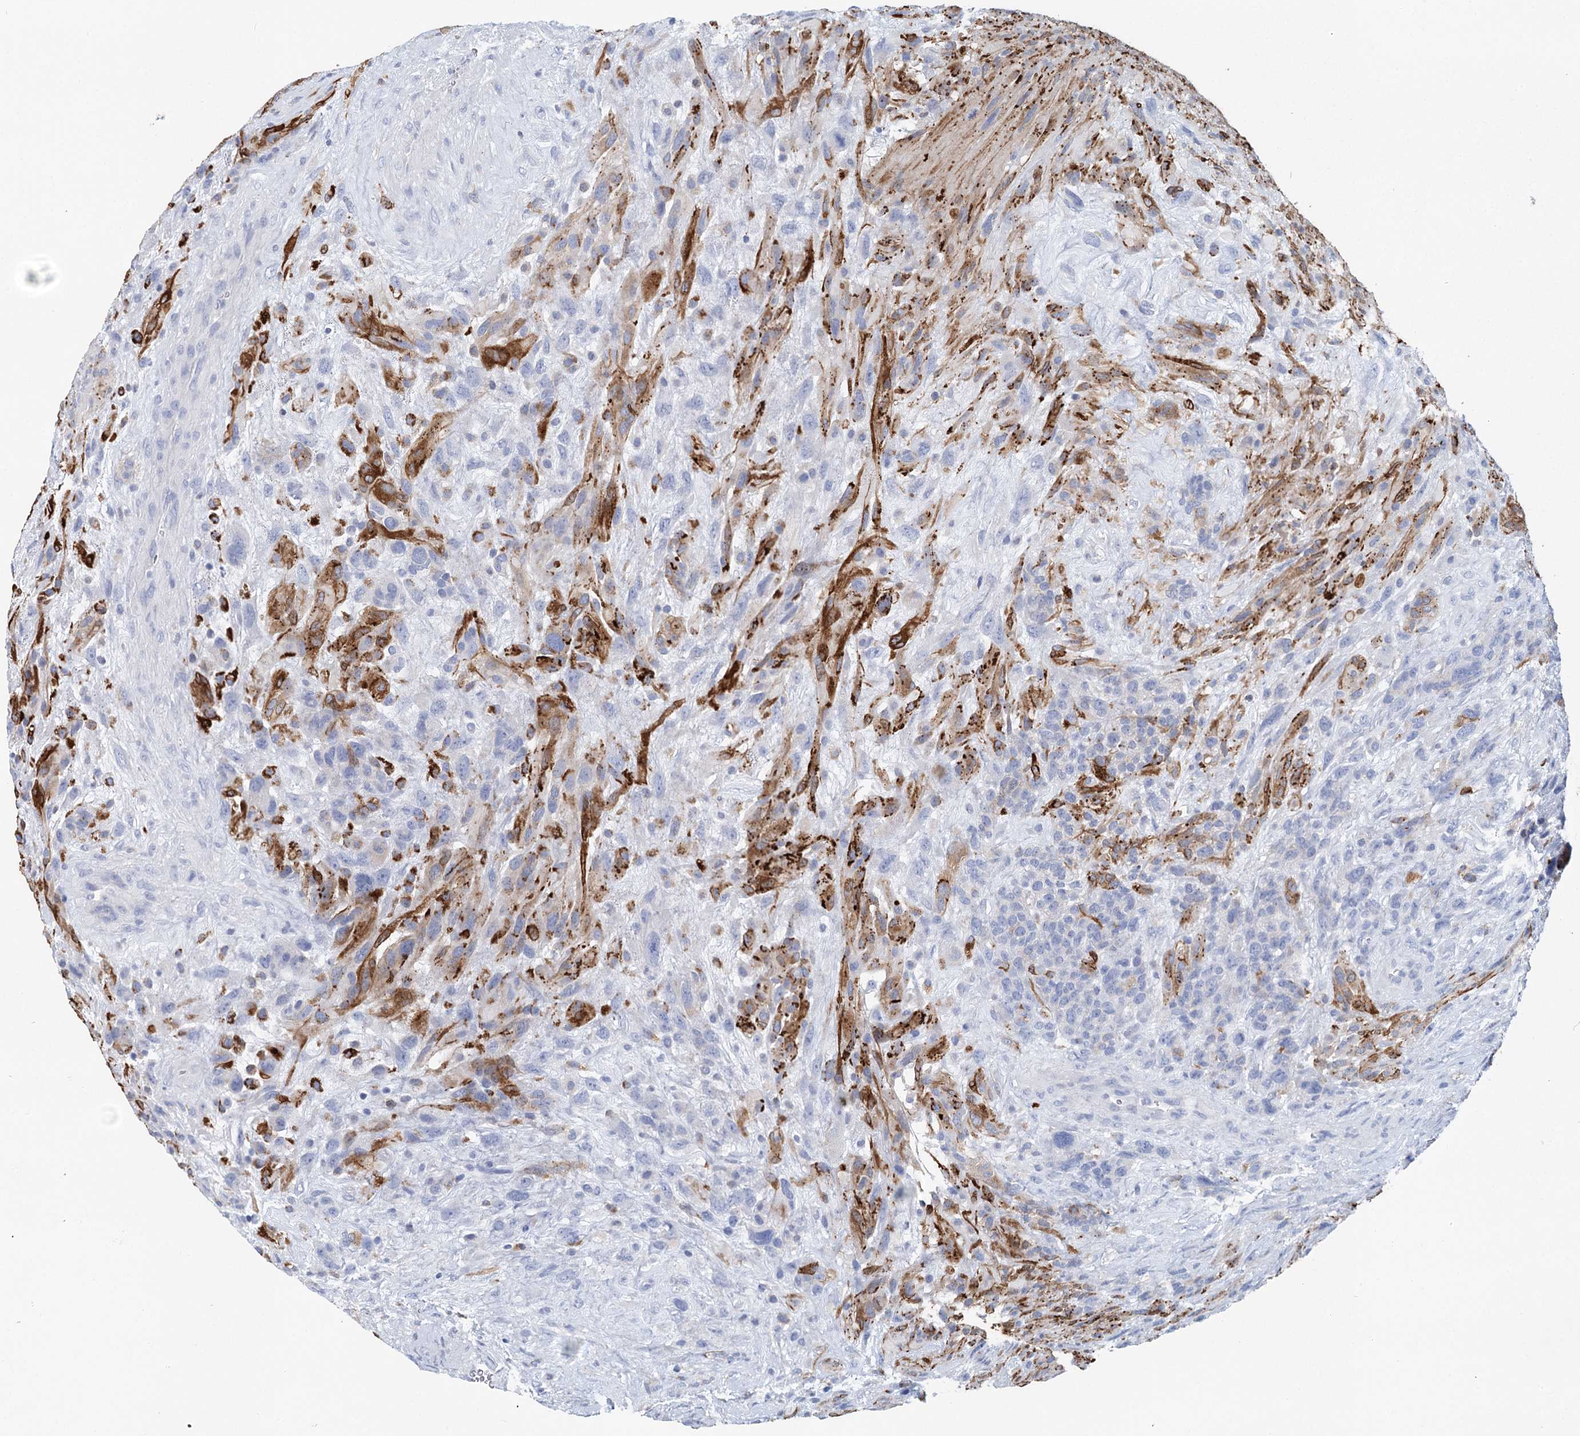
{"staining": {"intensity": "negative", "quantity": "none", "location": "none"}, "tissue": "glioma", "cell_type": "Tumor cells", "image_type": "cancer", "snomed": [{"axis": "morphology", "description": "Glioma, malignant, High grade"}, {"axis": "topography", "description": "Brain"}], "caption": "DAB (3,3'-diaminobenzidine) immunohistochemical staining of glioma shows no significant staining in tumor cells. Brightfield microscopy of IHC stained with DAB (3,3'-diaminobenzidine) (brown) and hematoxylin (blue), captured at high magnification.", "gene": "METTL7B", "patient": {"sex": "male", "age": 61}}